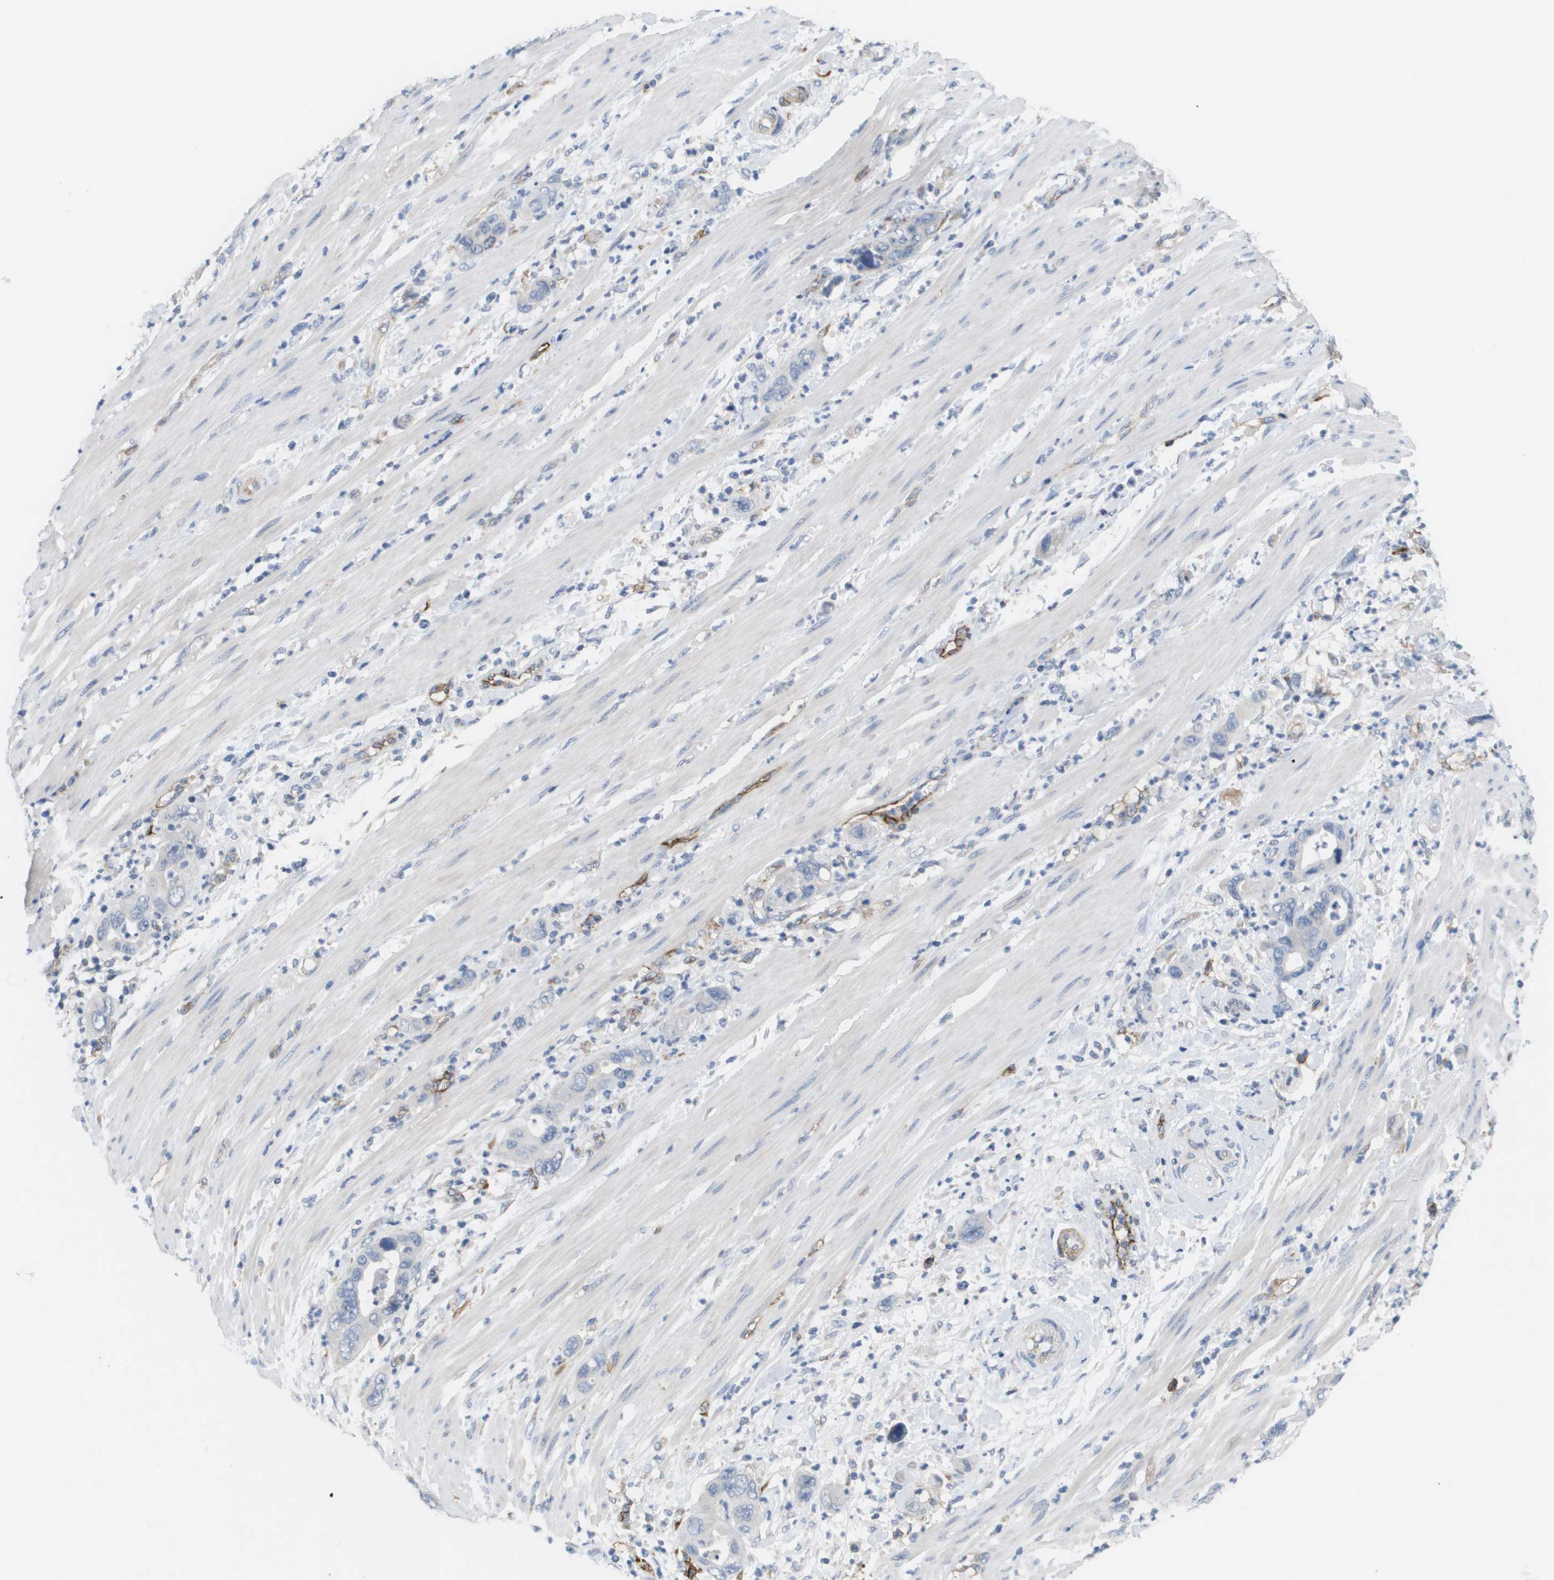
{"staining": {"intensity": "negative", "quantity": "none", "location": "none"}, "tissue": "pancreatic cancer", "cell_type": "Tumor cells", "image_type": "cancer", "snomed": [{"axis": "morphology", "description": "Adenocarcinoma, NOS"}, {"axis": "topography", "description": "Pancreas"}], "caption": "IHC photomicrograph of neoplastic tissue: human pancreatic adenocarcinoma stained with DAB (3,3'-diaminobenzidine) shows no significant protein positivity in tumor cells.", "gene": "ANGPT2", "patient": {"sex": "female", "age": 71}}